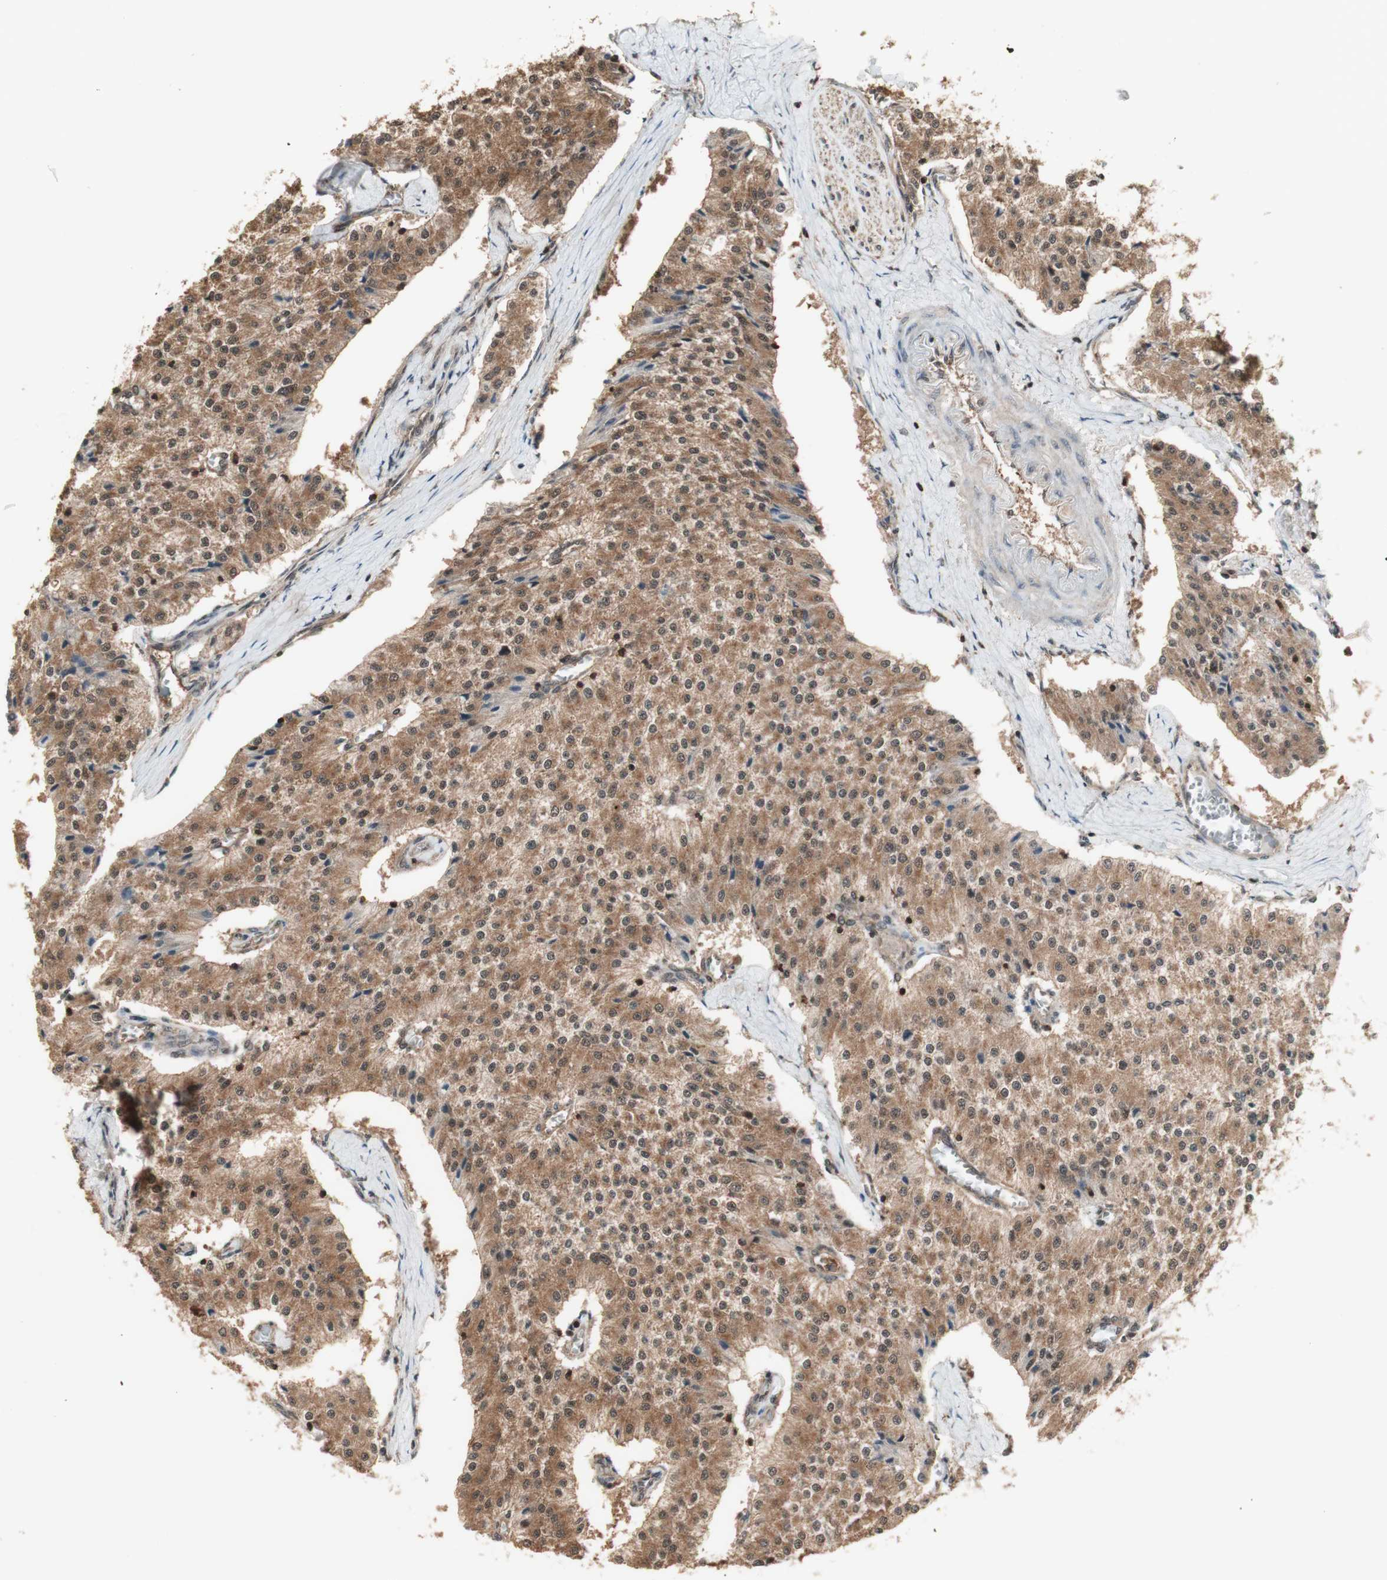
{"staining": {"intensity": "moderate", "quantity": "25%-75%", "location": "cytoplasmic/membranous"}, "tissue": "carcinoid", "cell_type": "Tumor cells", "image_type": "cancer", "snomed": [{"axis": "morphology", "description": "Carcinoid, malignant, NOS"}, {"axis": "topography", "description": "Colon"}], "caption": "An immunohistochemistry micrograph of neoplastic tissue is shown. Protein staining in brown highlights moderate cytoplasmic/membranous positivity in carcinoid within tumor cells. The staining was performed using DAB, with brown indicating positive protein expression. Nuclei are stained blue with hematoxylin.", "gene": "YWHAB", "patient": {"sex": "female", "age": 52}}